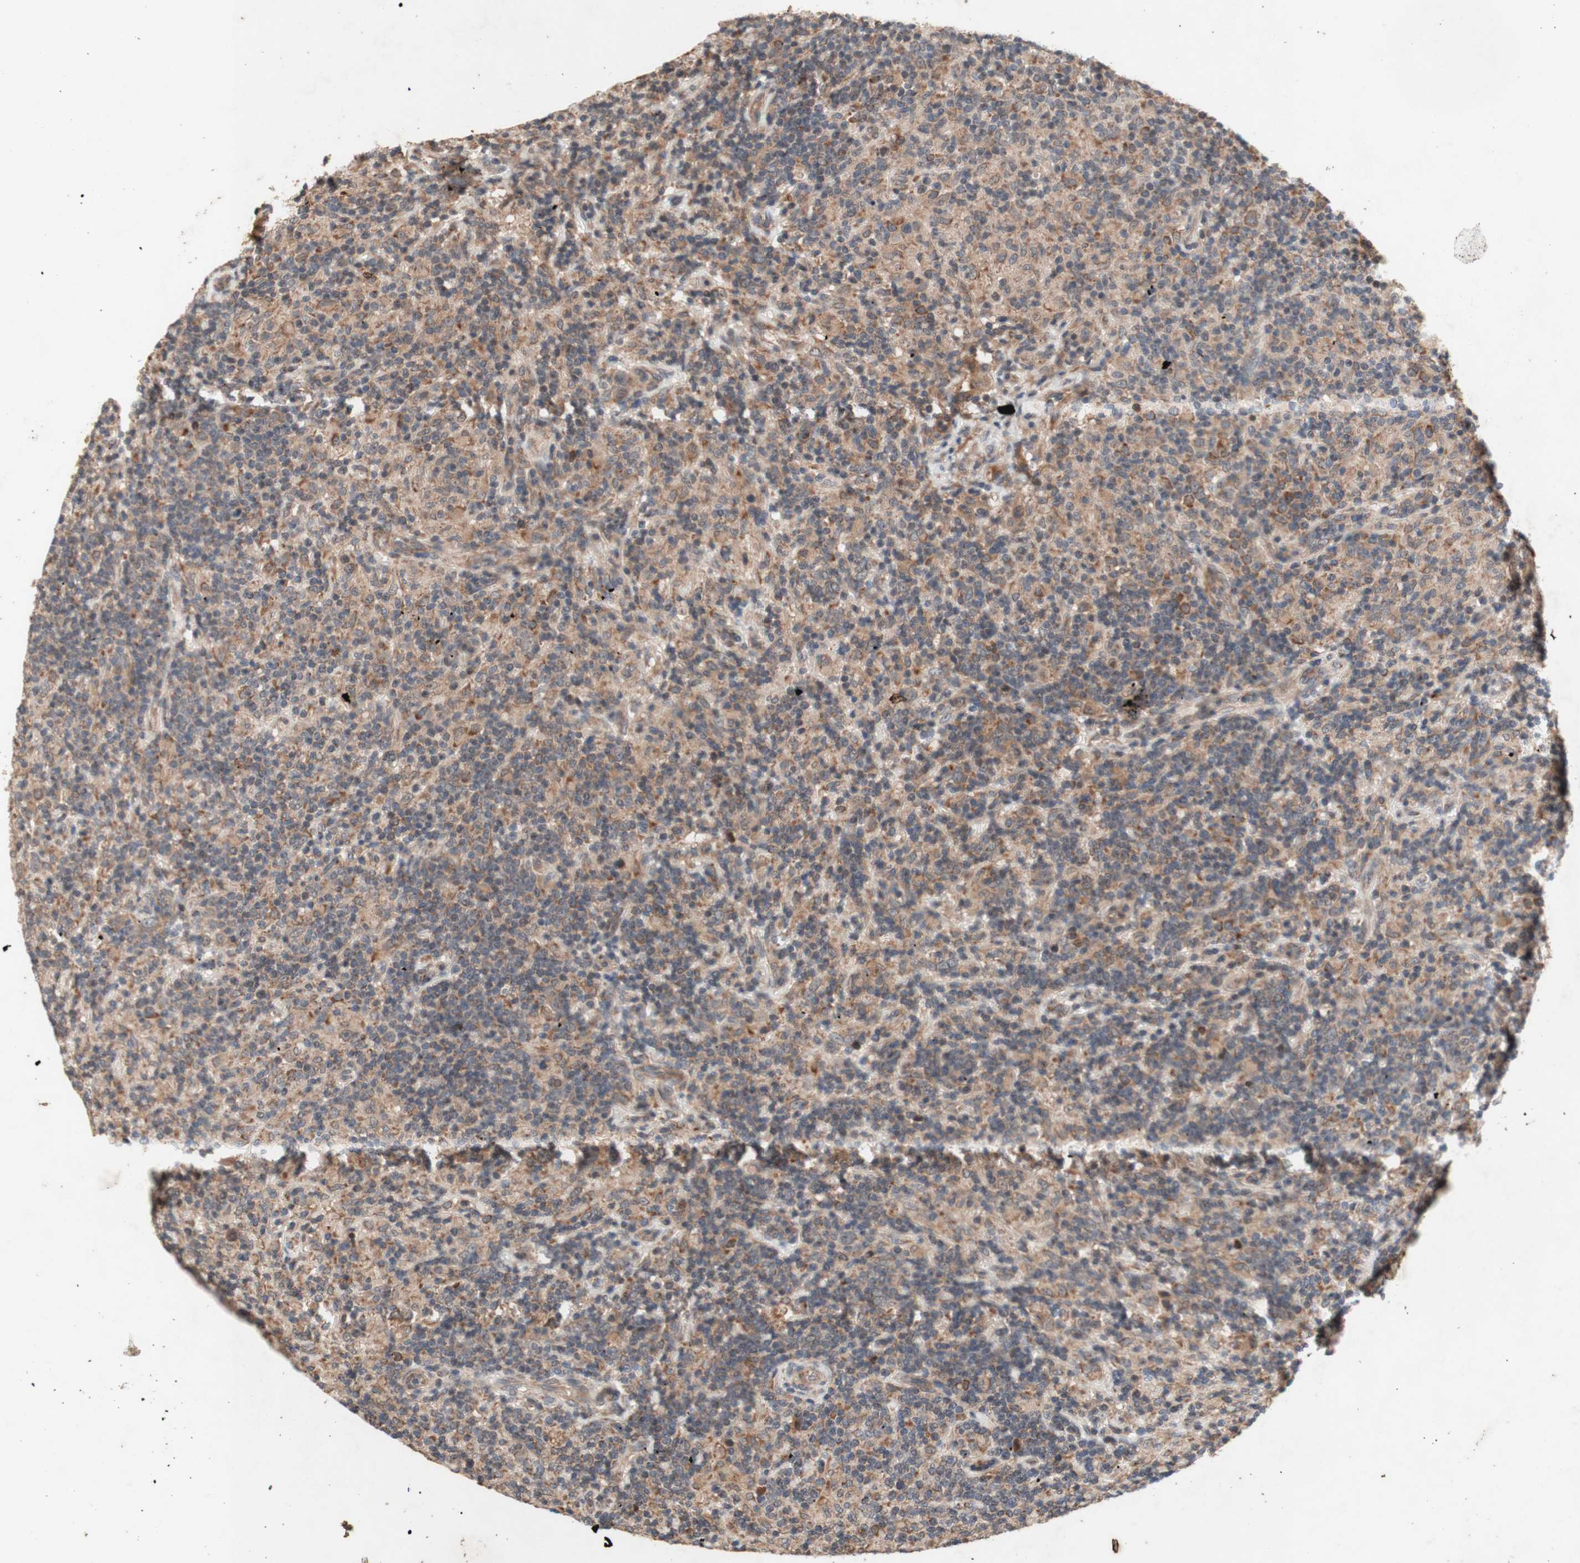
{"staining": {"intensity": "moderate", "quantity": ">75%", "location": "cytoplasmic/membranous"}, "tissue": "lymphoma", "cell_type": "Tumor cells", "image_type": "cancer", "snomed": [{"axis": "morphology", "description": "Hodgkin's disease, NOS"}, {"axis": "topography", "description": "Lymph node"}], "caption": "Protein staining of Hodgkin's disease tissue shows moderate cytoplasmic/membranous staining in approximately >75% of tumor cells. The protein is stained brown, and the nuclei are stained in blue (DAB IHC with brightfield microscopy, high magnification).", "gene": "DDOST", "patient": {"sex": "male", "age": 70}}